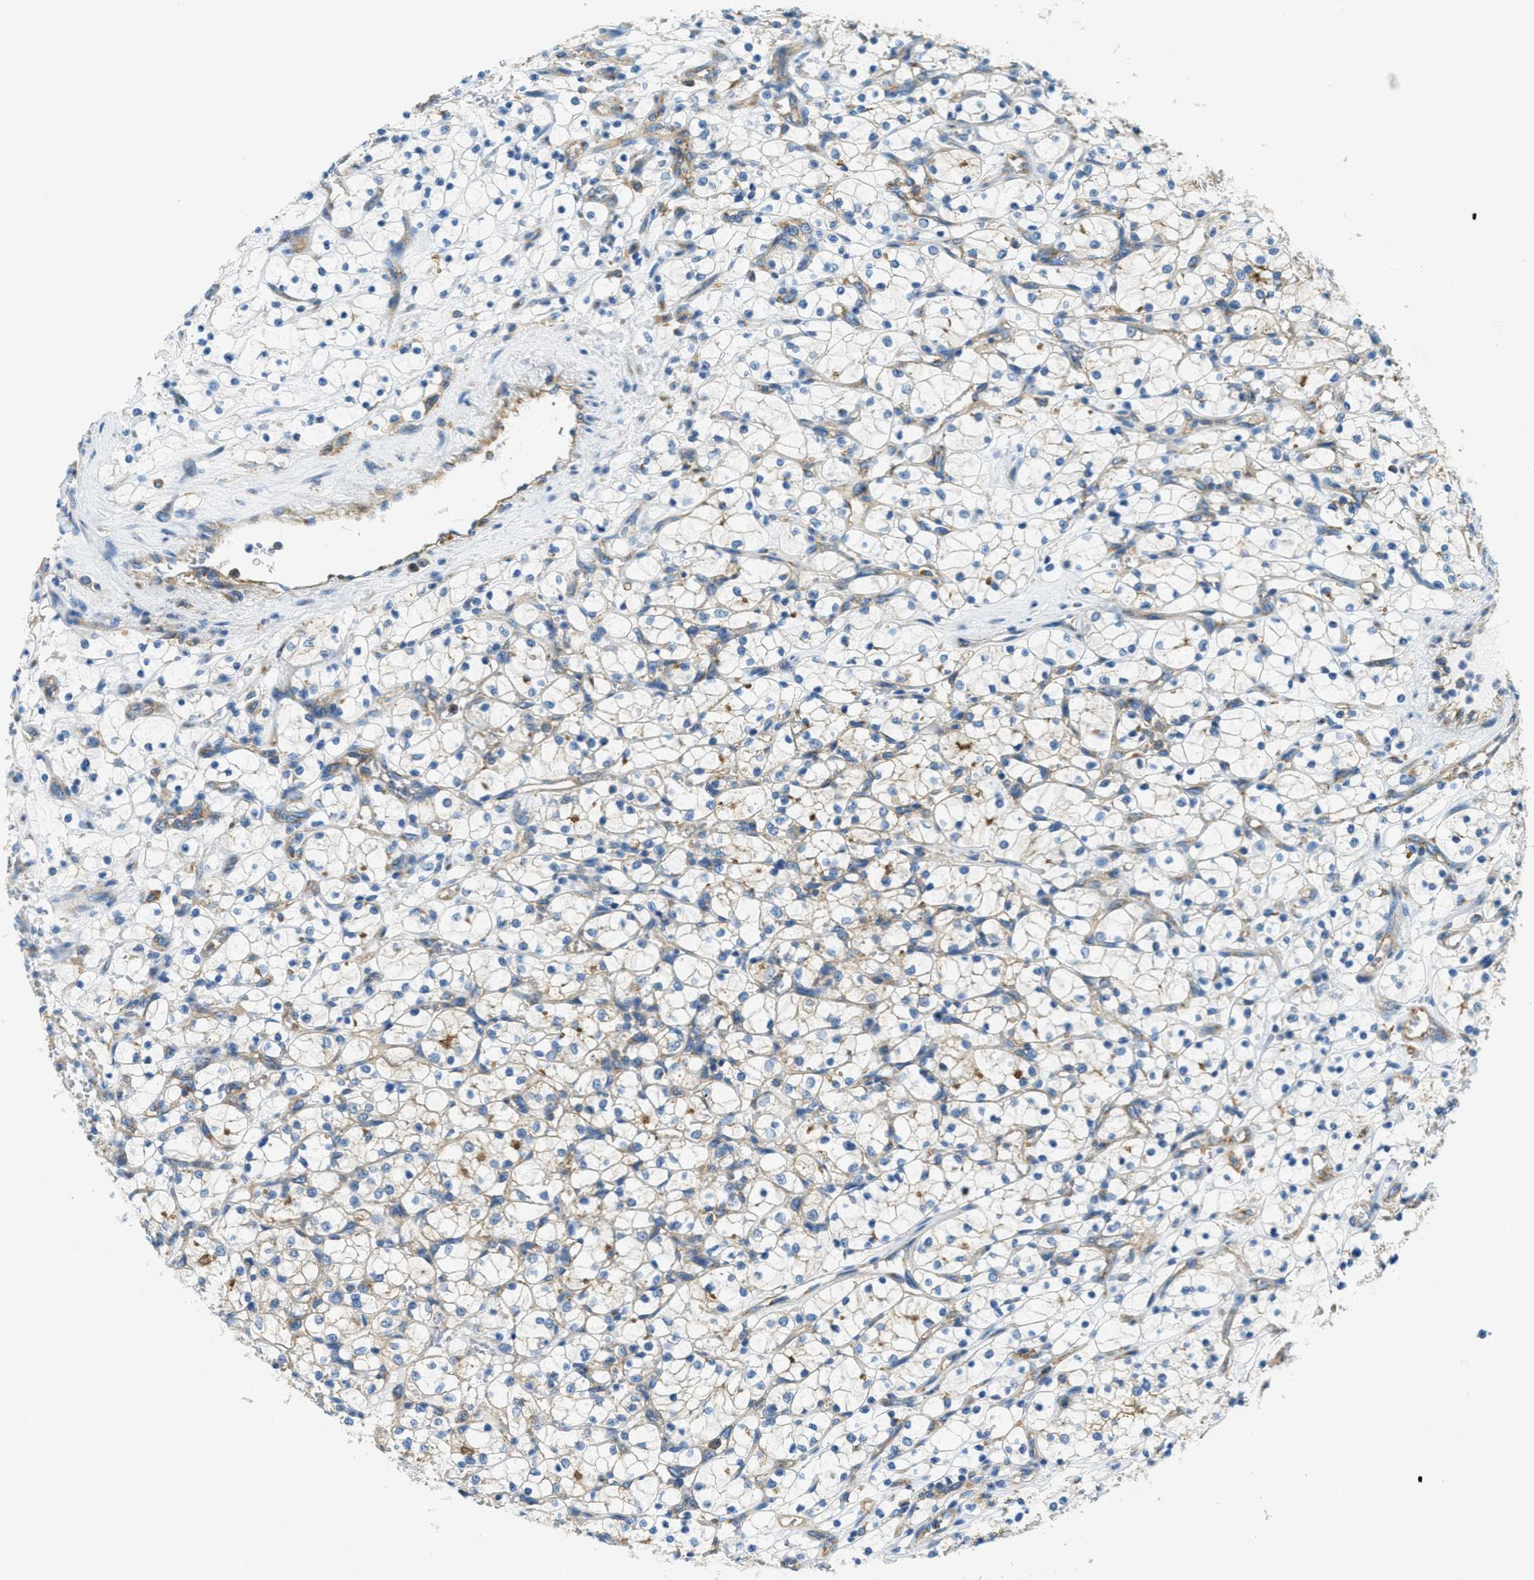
{"staining": {"intensity": "weak", "quantity": "<25%", "location": "cytoplasmic/membranous"}, "tissue": "renal cancer", "cell_type": "Tumor cells", "image_type": "cancer", "snomed": [{"axis": "morphology", "description": "Adenocarcinoma, NOS"}, {"axis": "topography", "description": "Kidney"}], "caption": "The immunohistochemistry (IHC) photomicrograph has no significant positivity in tumor cells of renal cancer tissue. Nuclei are stained in blue.", "gene": "AP2B1", "patient": {"sex": "female", "age": 69}}